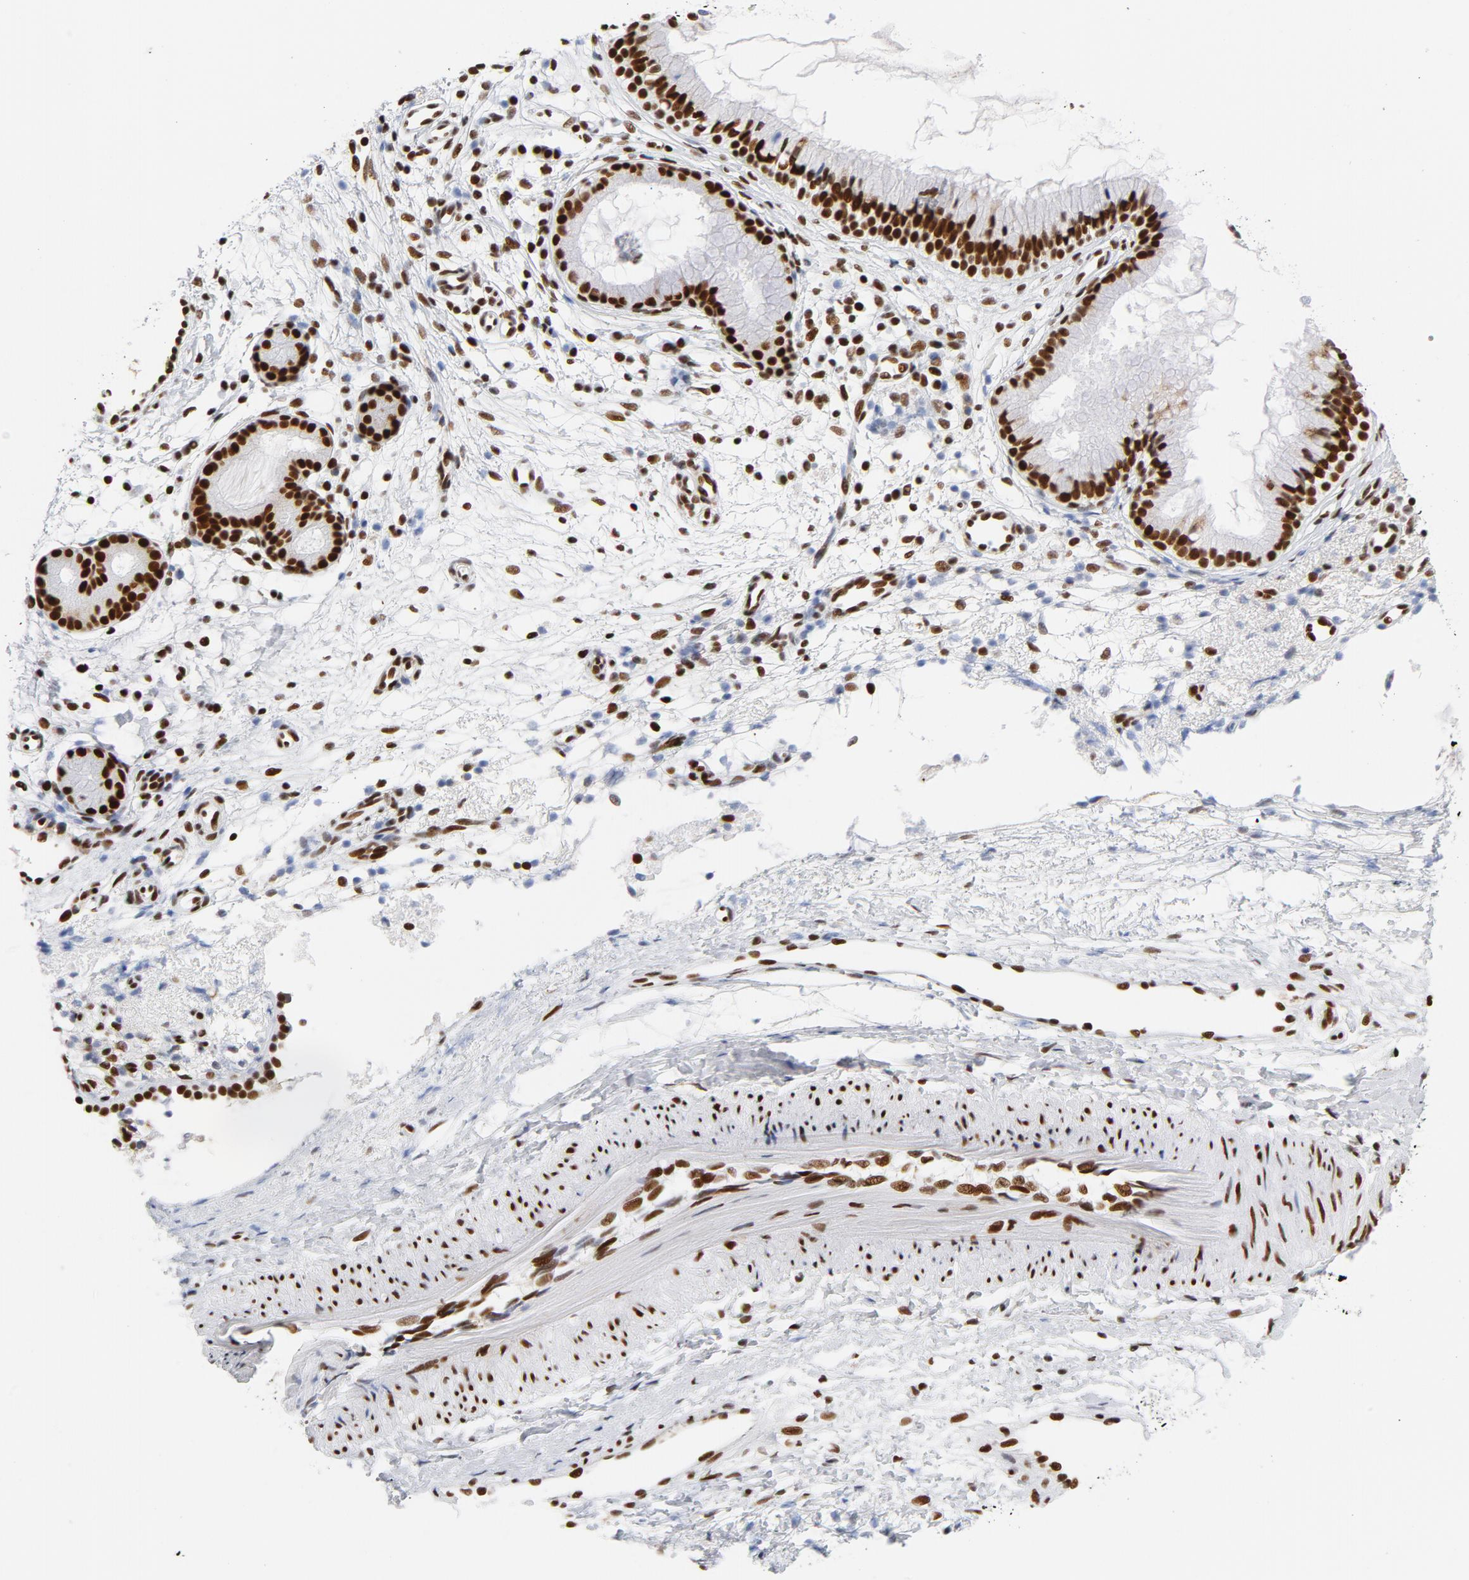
{"staining": {"intensity": "strong", "quantity": ">75%", "location": "nuclear"}, "tissue": "nasopharynx", "cell_type": "Respiratory epithelial cells", "image_type": "normal", "snomed": [{"axis": "morphology", "description": "Normal tissue, NOS"}, {"axis": "topography", "description": "Nasopharynx"}], "caption": "Strong nuclear staining for a protein is appreciated in approximately >75% of respiratory epithelial cells of benign nasopharynx using IHC.", "gene": "XRCC5", "patient": {"sex": "male", "age": 21}}